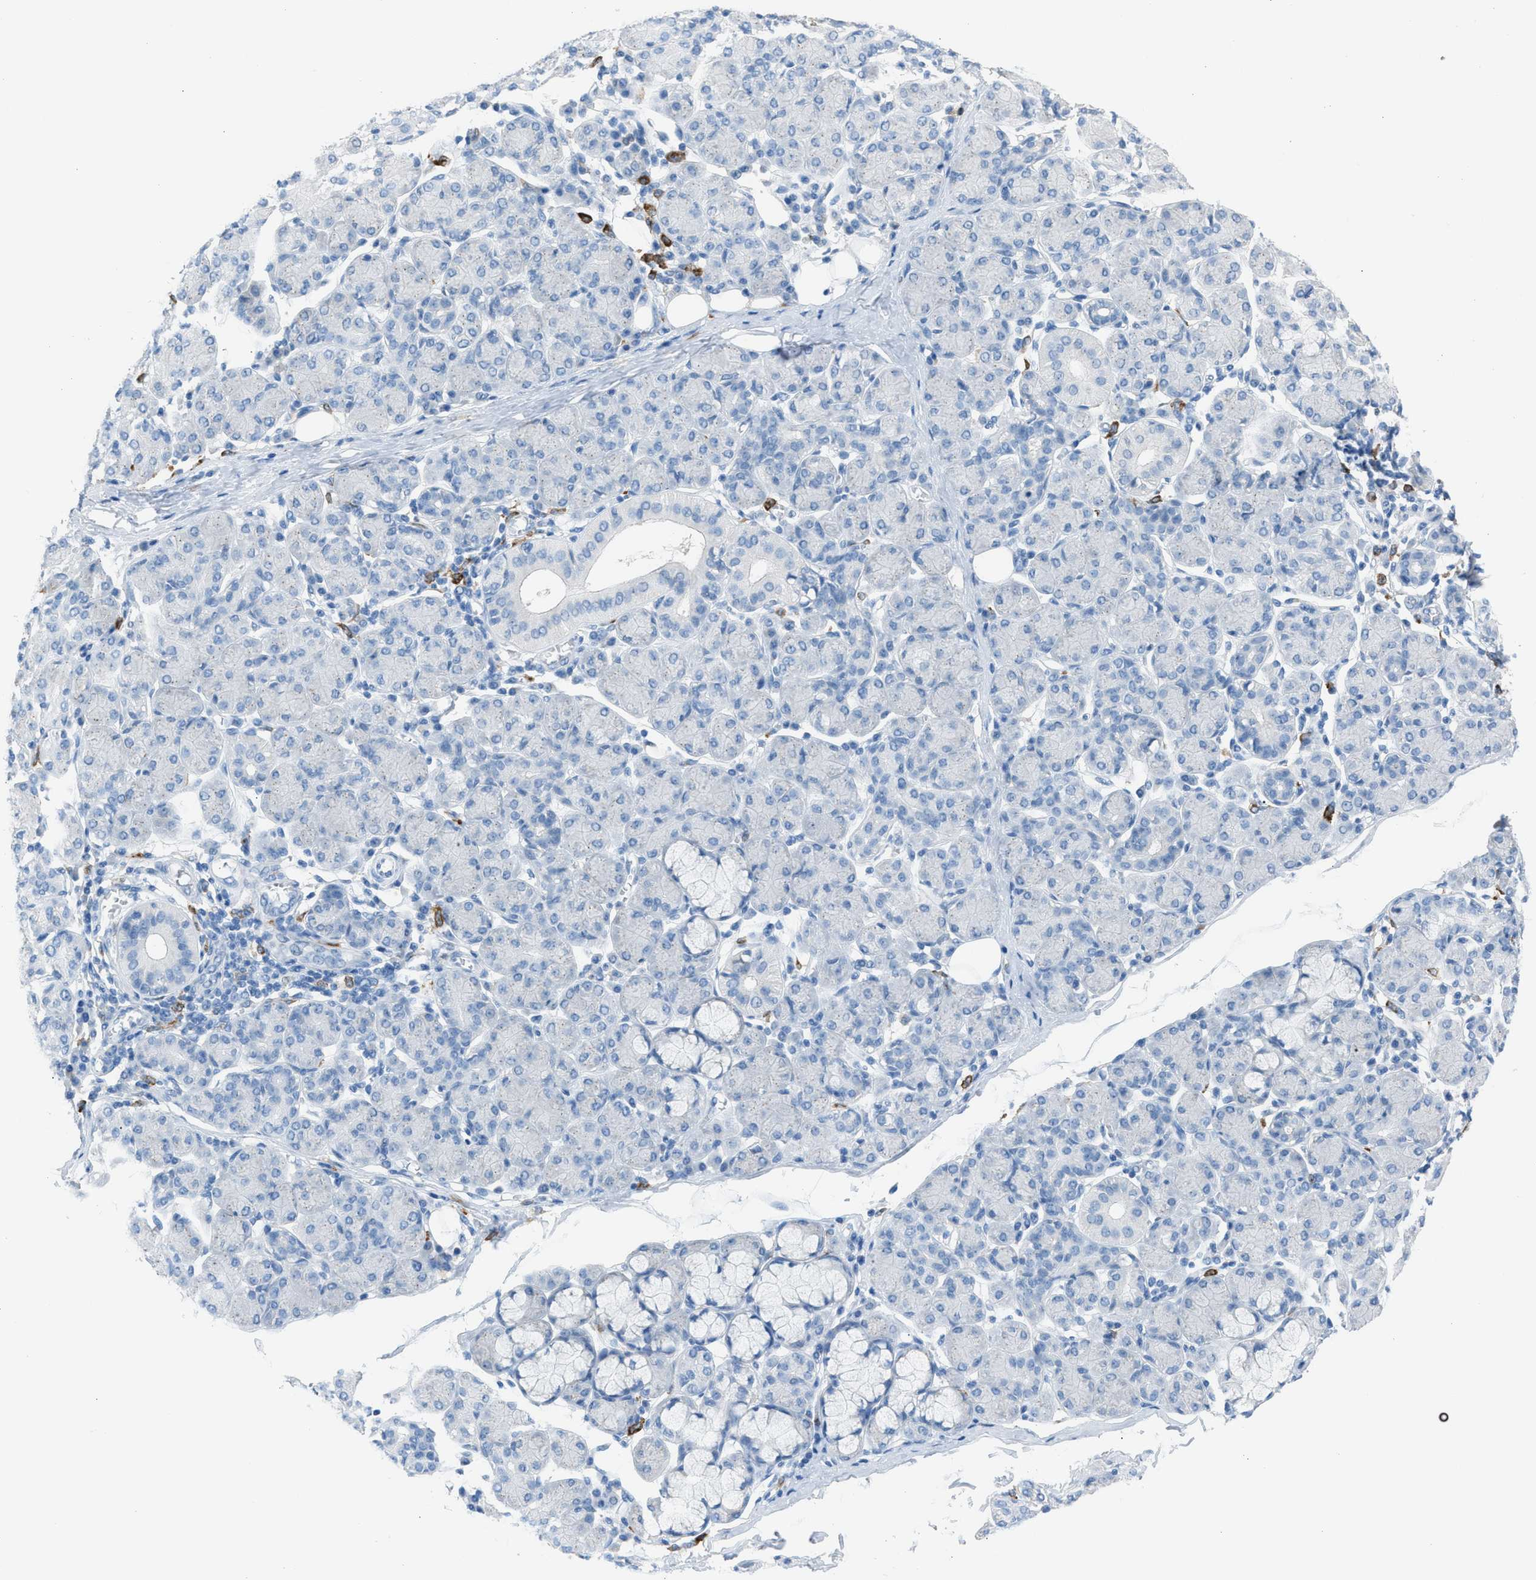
{"staining": {"intensity": "negative", "quantity": "none", "location": "none"}, "tissue": "salivary gland", "cell_type": "Glandular cells", "image_type": "normal", "snomed": [{"axis": "morphology", "description": "Normal tissue, NOS"}, {"axis": "morphology", "description": "Inflammation, NOS"}, {"axis": "topography", "description": "Lymph node"}, {"axis": "topography", "description": "Salivary gland"}], "caption": "Human salivary gland stained for a protein using immunohistochemistry (IHC) reveals no positivity in glandular cells.", "gene": "CLEC10A", "patient": {"sex": "male", "age": 3}}